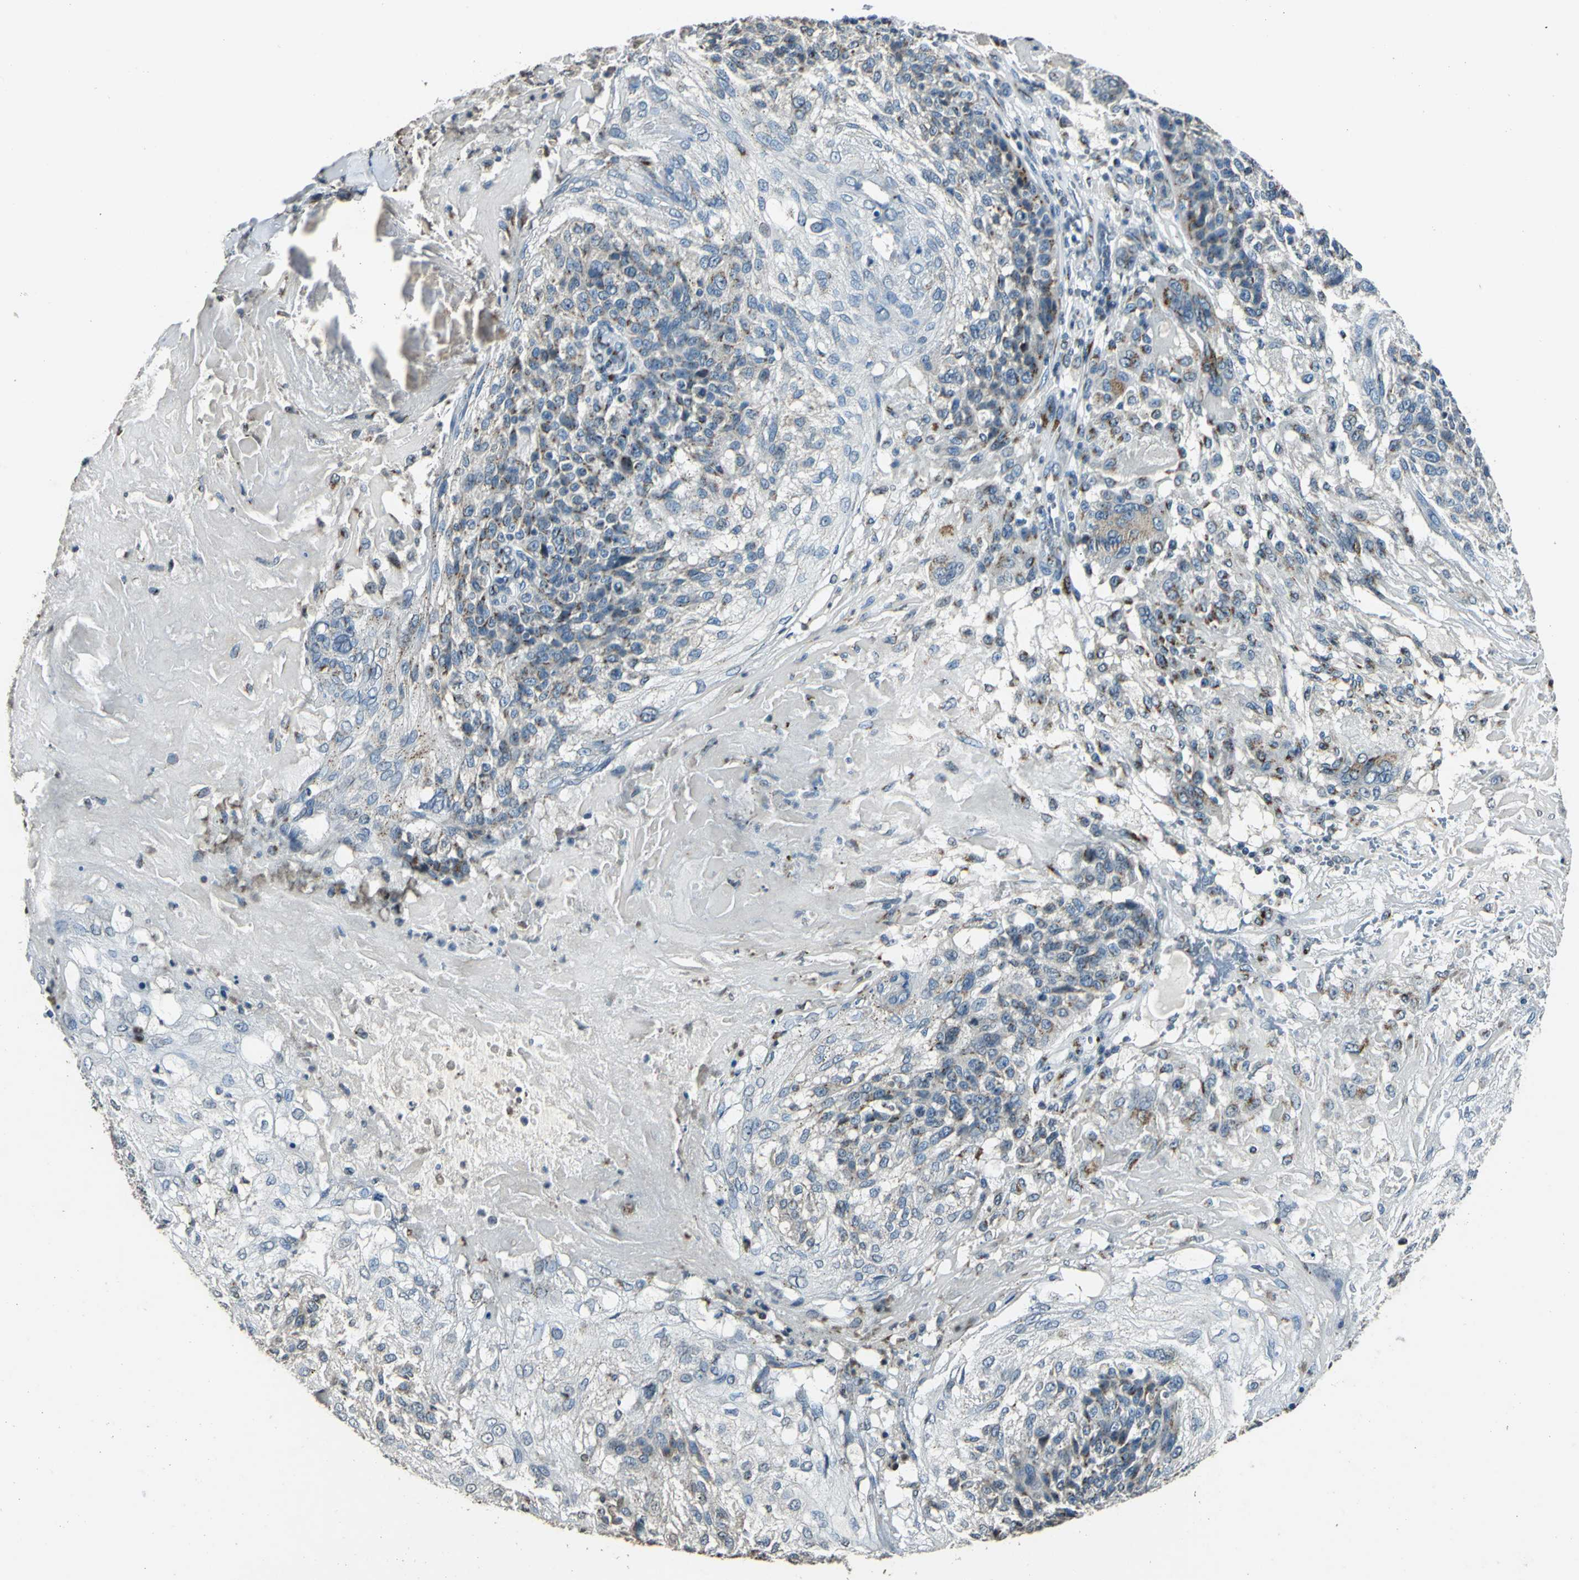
{"staining": {"intensity": "moderate", "quantity": "25%-75%", "location": "cytoplasmic/membranous"}, "tissue": "skin cancer", "cell_type": "Tumor cells", "image_type": "cancer", "snomed": [{"axis": "morphology", "description": "Normal tissue, NOS"}, {"axis": "morphology", "description": "Squamous cell carcinoma, NOS"}, {"axis": "topography", "description": "Skin"}], "caption": "Immunohistochemistry (IHC) of skin squamous cell carcinoma reveals medium levels of moderate cytoplasmic/membranous staining in approximately 25%-75% of tumor cells.", "gene": "TMEM115", "patient": {"sex": "female", "age": 83}}